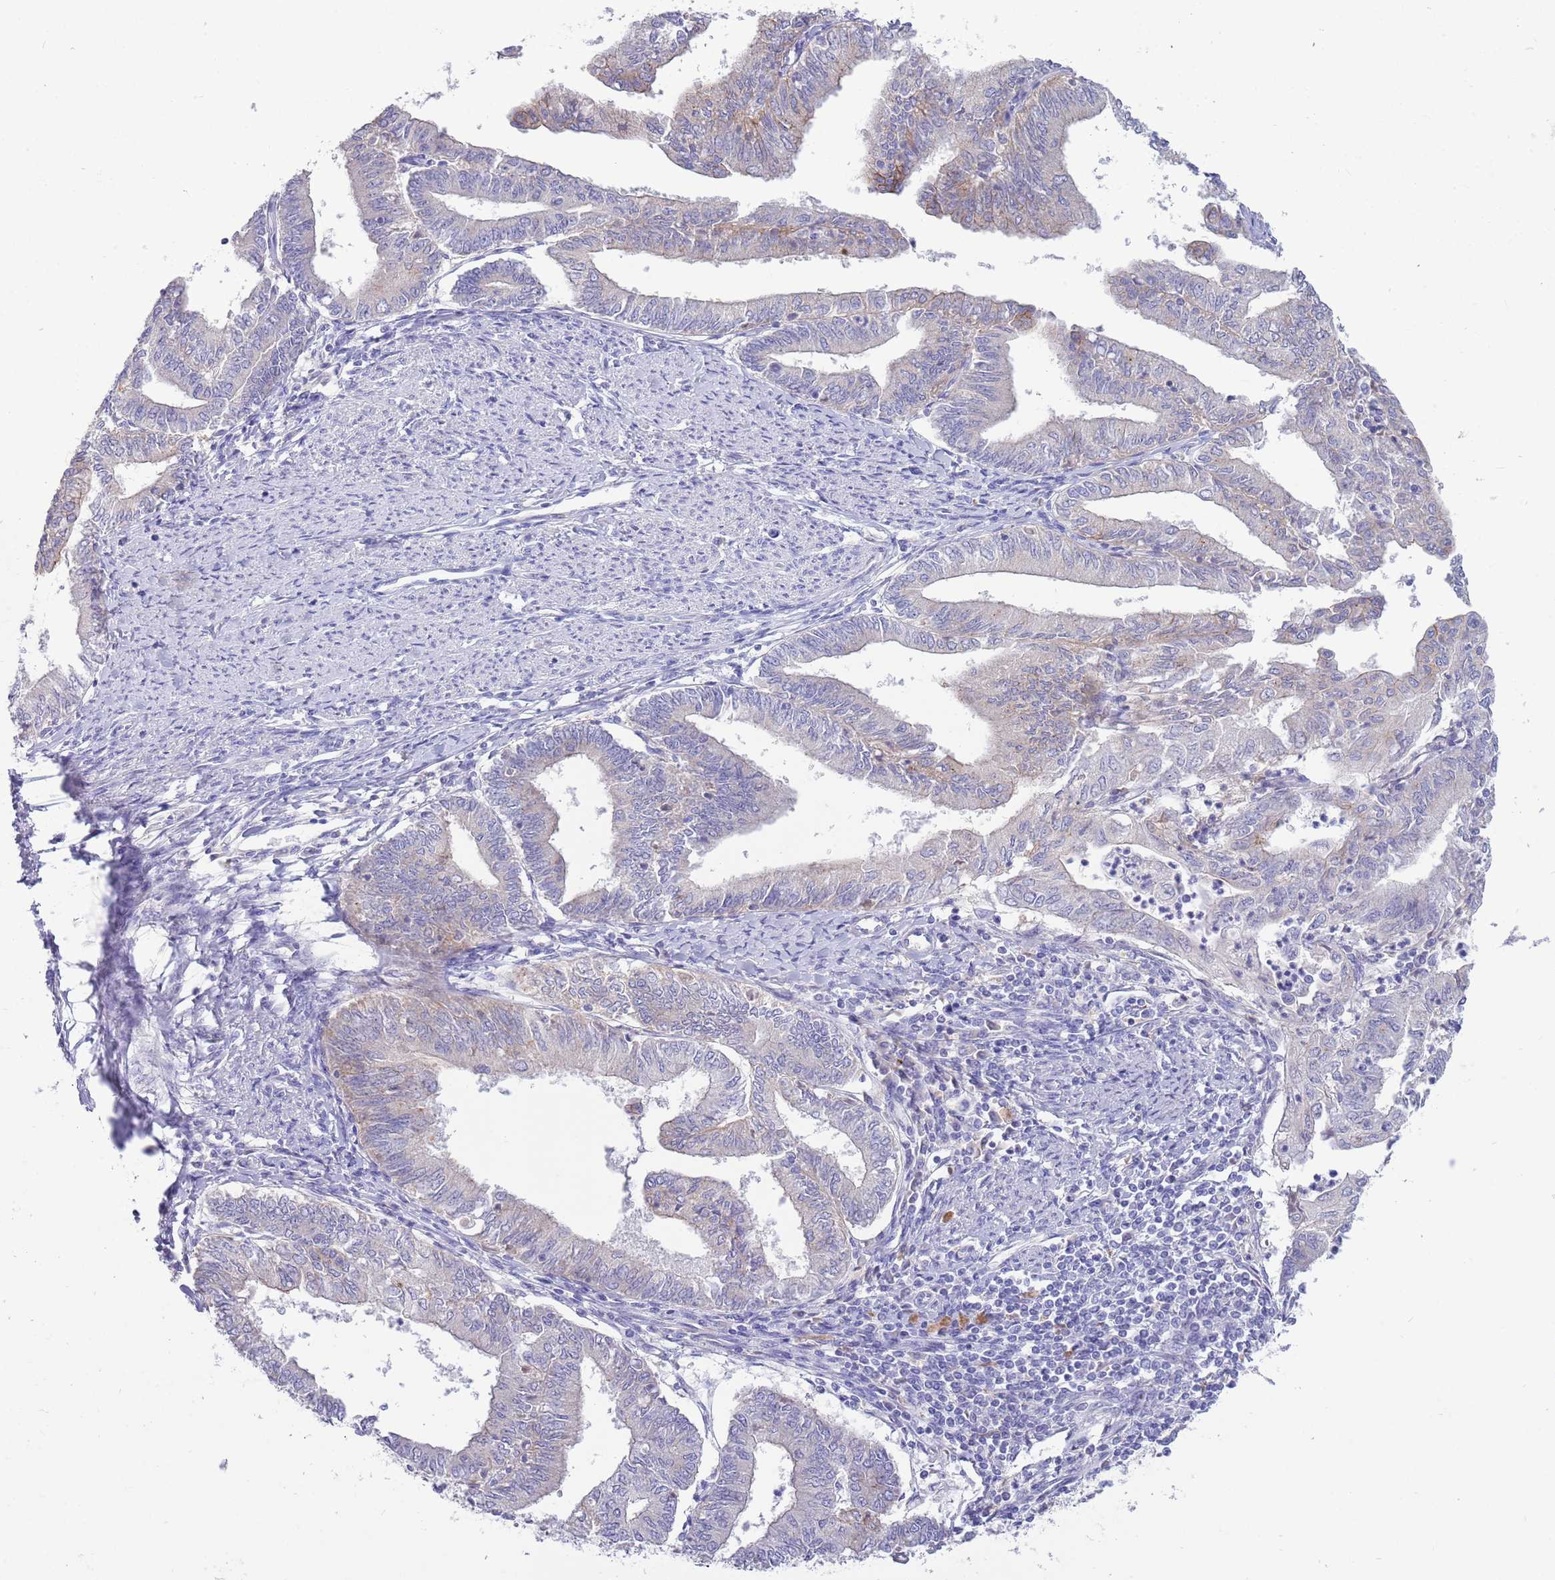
{"staining": {"intensity": "negative", "quantity": "none", "location": "none"}, "tissue": "endometrial cancer", "cell_type": "Tumor cells", "image_type": "cancer", "snomed": [{"axis": "morphology", "description": "Adenocarcinoma, NOS"}, {"axis": "topography", "description": "Endometrium"}], "caption": "An image of endometrial cancer (adenocarcinoma) stained for a protein demonstrates no brown staining in tumor cells.", "gene": "DDHD1", "patient": {"sex": "female", "age": 66}}